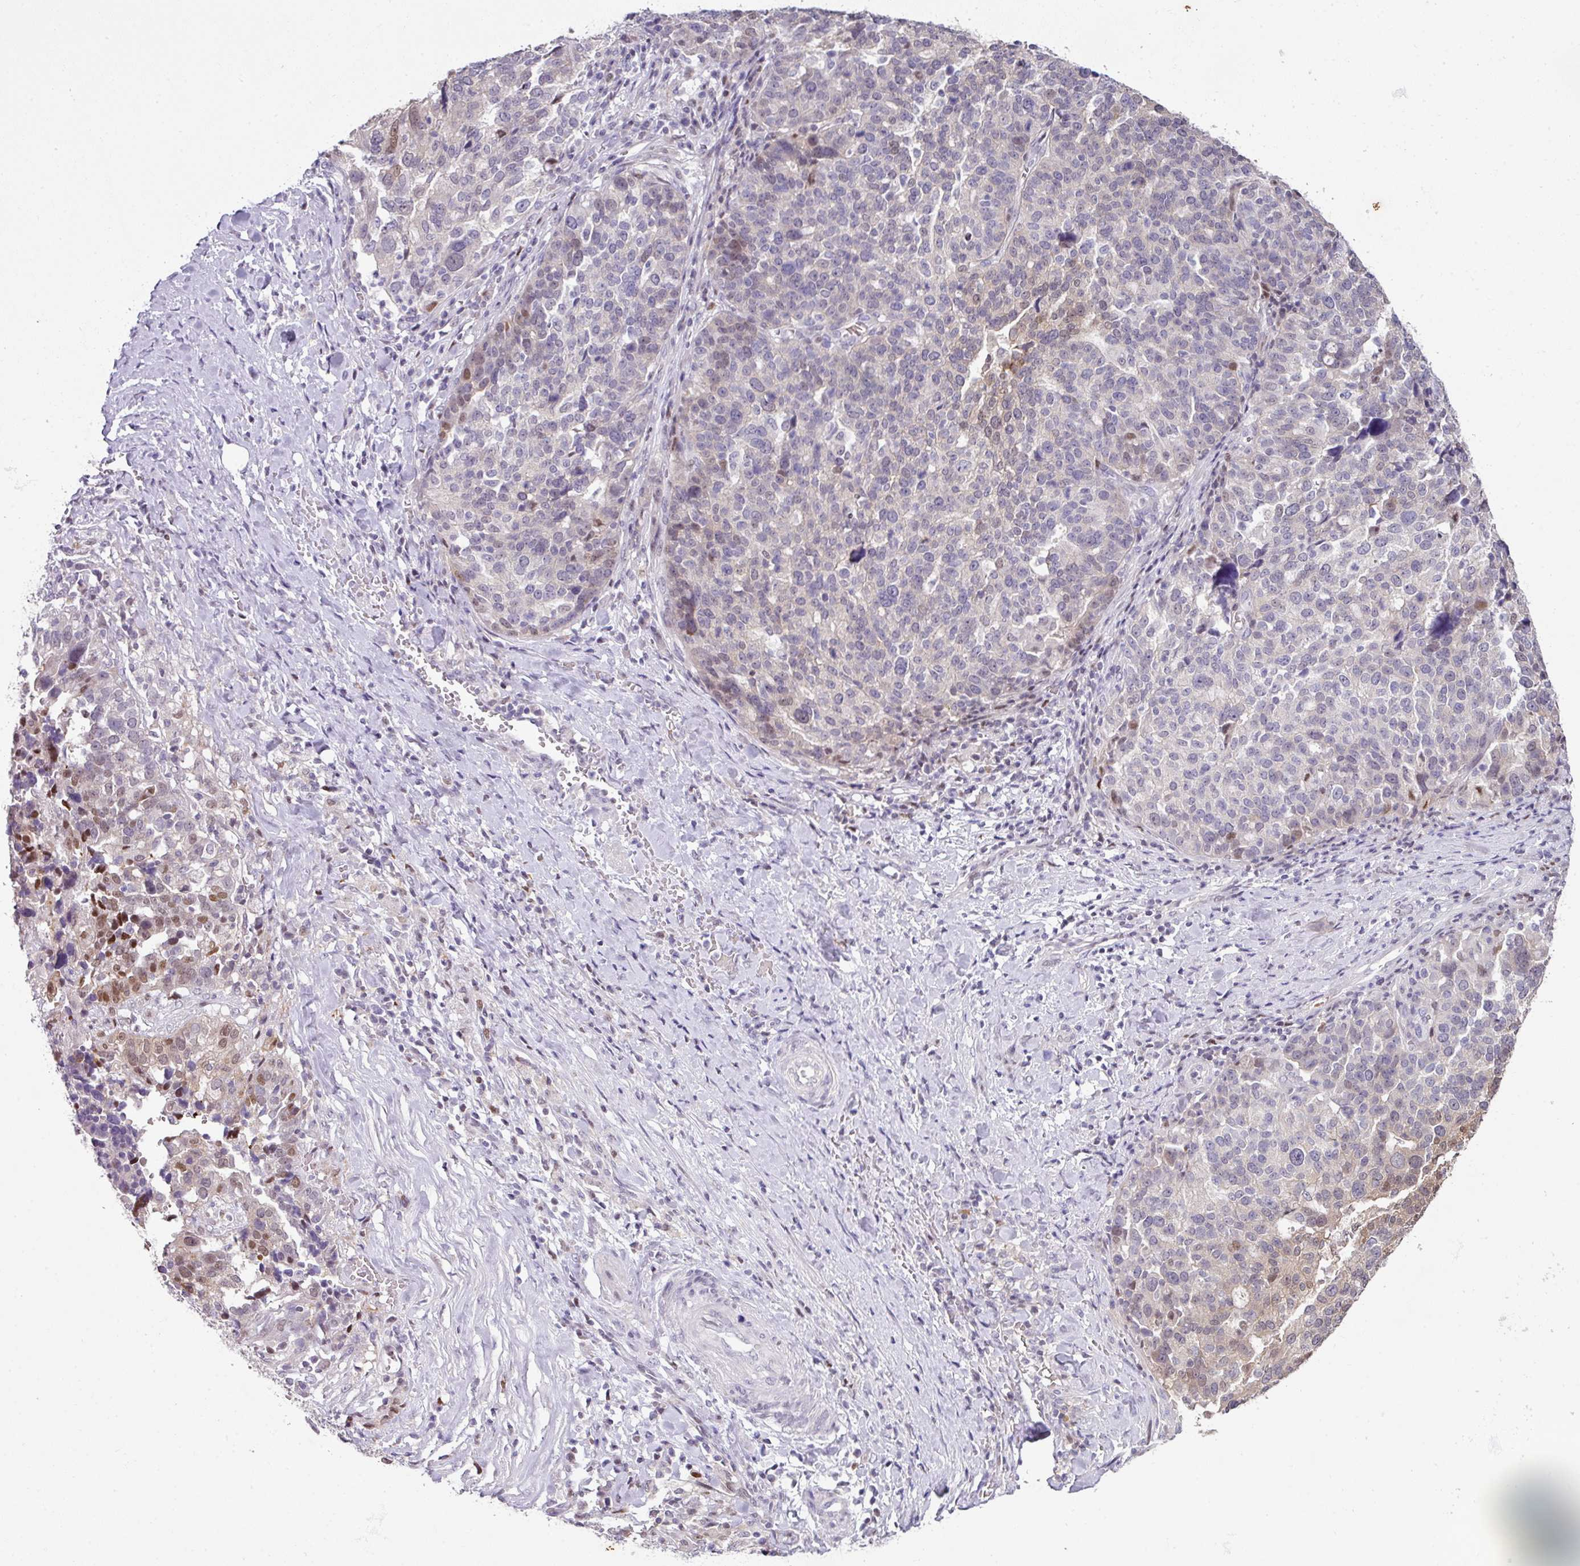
{"staining": {"intensity": "moderate", "quantity": "<25%", "location": "nuclear"}, "tissue": "ovarian cancer", "cell_type": "Tumor cells", "image_type": "cancer", "snomed": [{"axis": "morphology", "description": "Cystadenocarcinoma, serous, NOS"}, {"axis": "topography", "description": "Ovary"}], "caption": "An image showing moderate nuclear expression in about <25% of tumor cells in serous cystadenocarcinoma (ovarian), as visualized by brown immunohistochemical staining.", "gene": "ANKRD18A", "patient": {"sex": "female", "age": 59}}